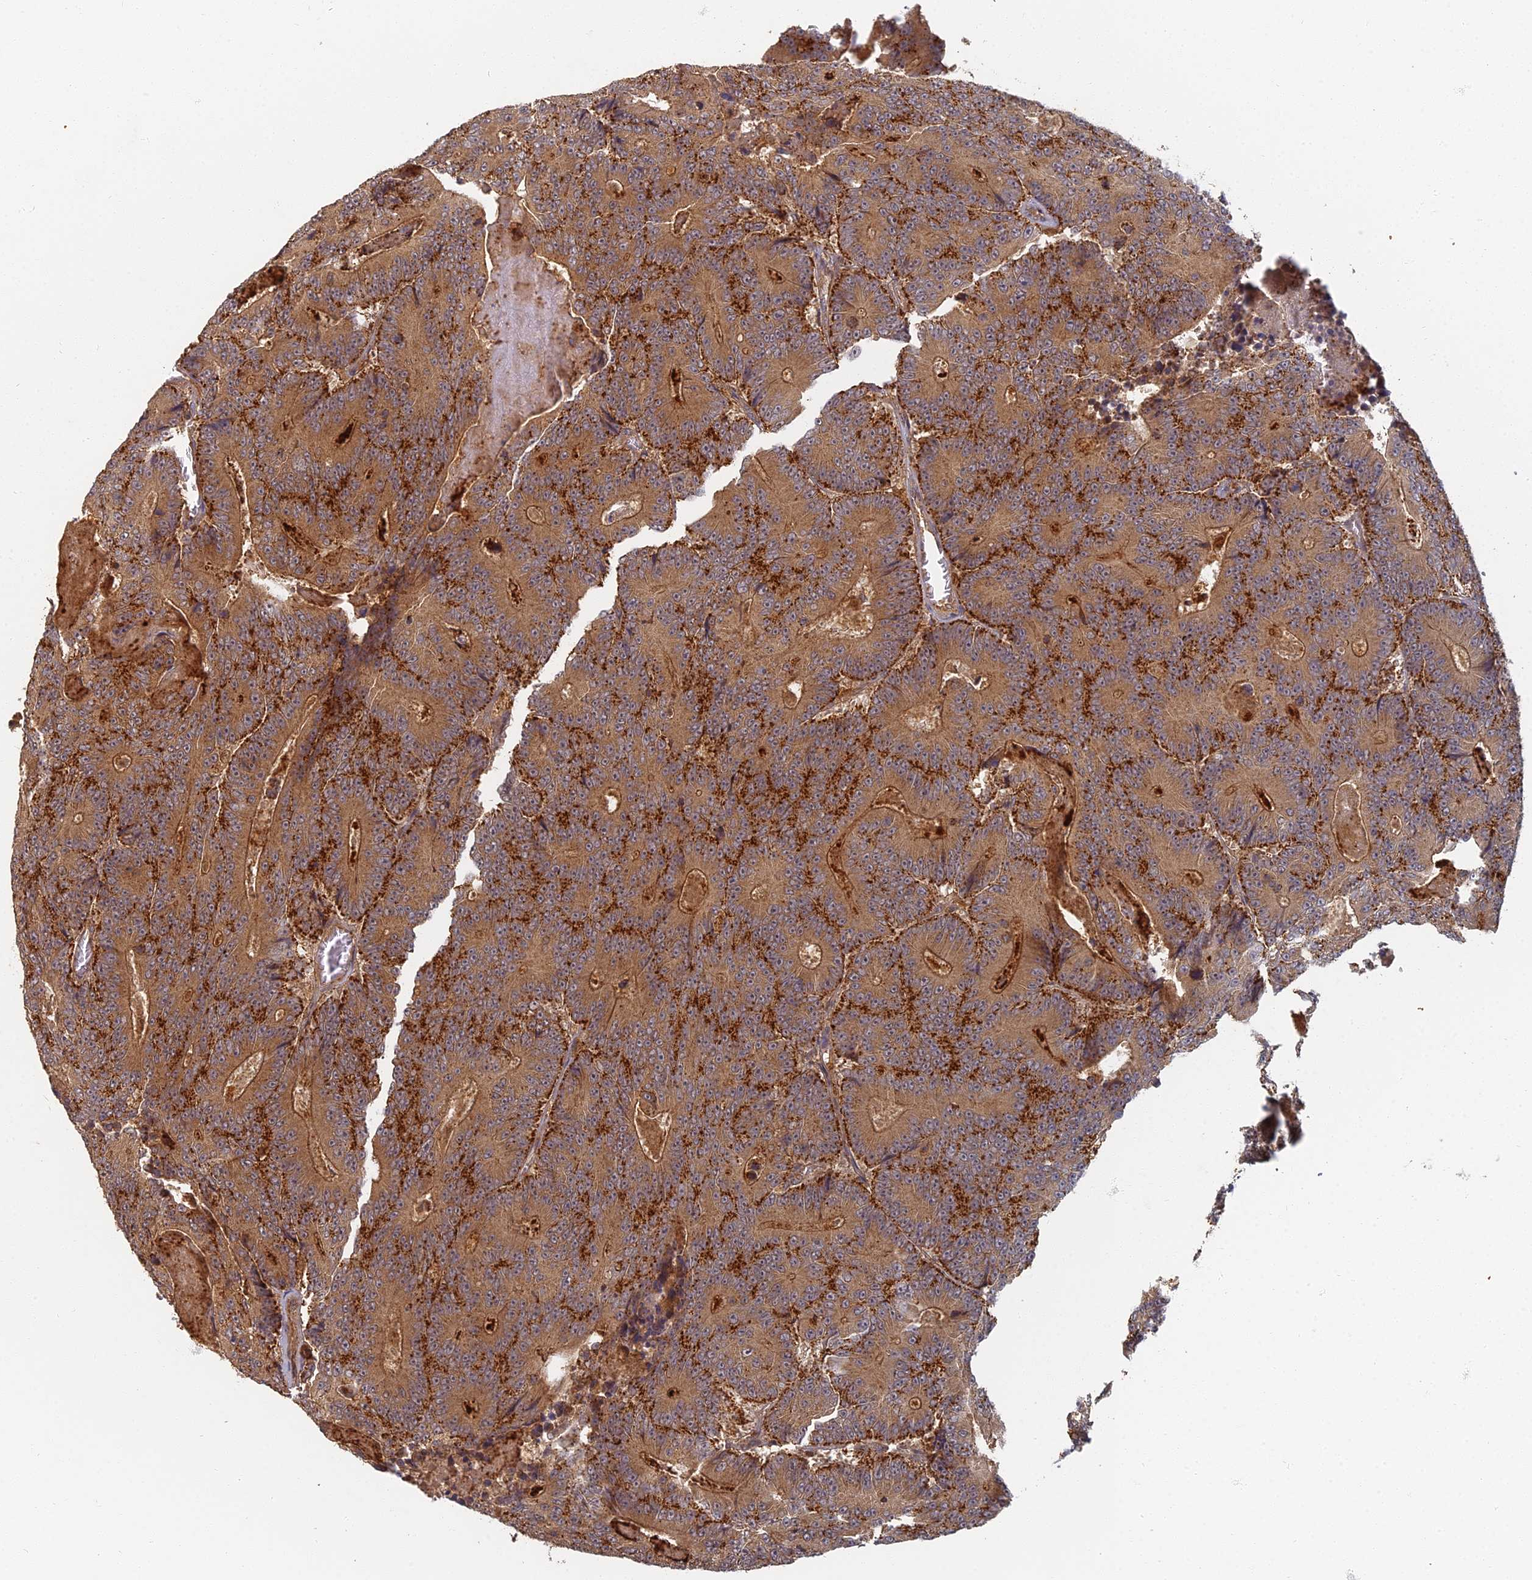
{"staining": {"intensity": "strong", "quantity": ">75%", "location": "cytoplasmic/membranous"}, "tissue": "colorectal cancer", "cell_type": "Tumor cells", "image_type": "cancer", "snomed": [{"axis": "morphology", "description": "Adenocarcinoma, NOS"}, {"axis": "topography", "description": "Colon"}], "caption": "About >75% of tumor cells in human colorectal cancer (adenocarcinoma) demonstrate strong cytoplasmic/membranous protein staining as visualized by brown immunohistochemical staining.", "gene": "INO80D", "patient": {"sex": "male", "age": 83}}